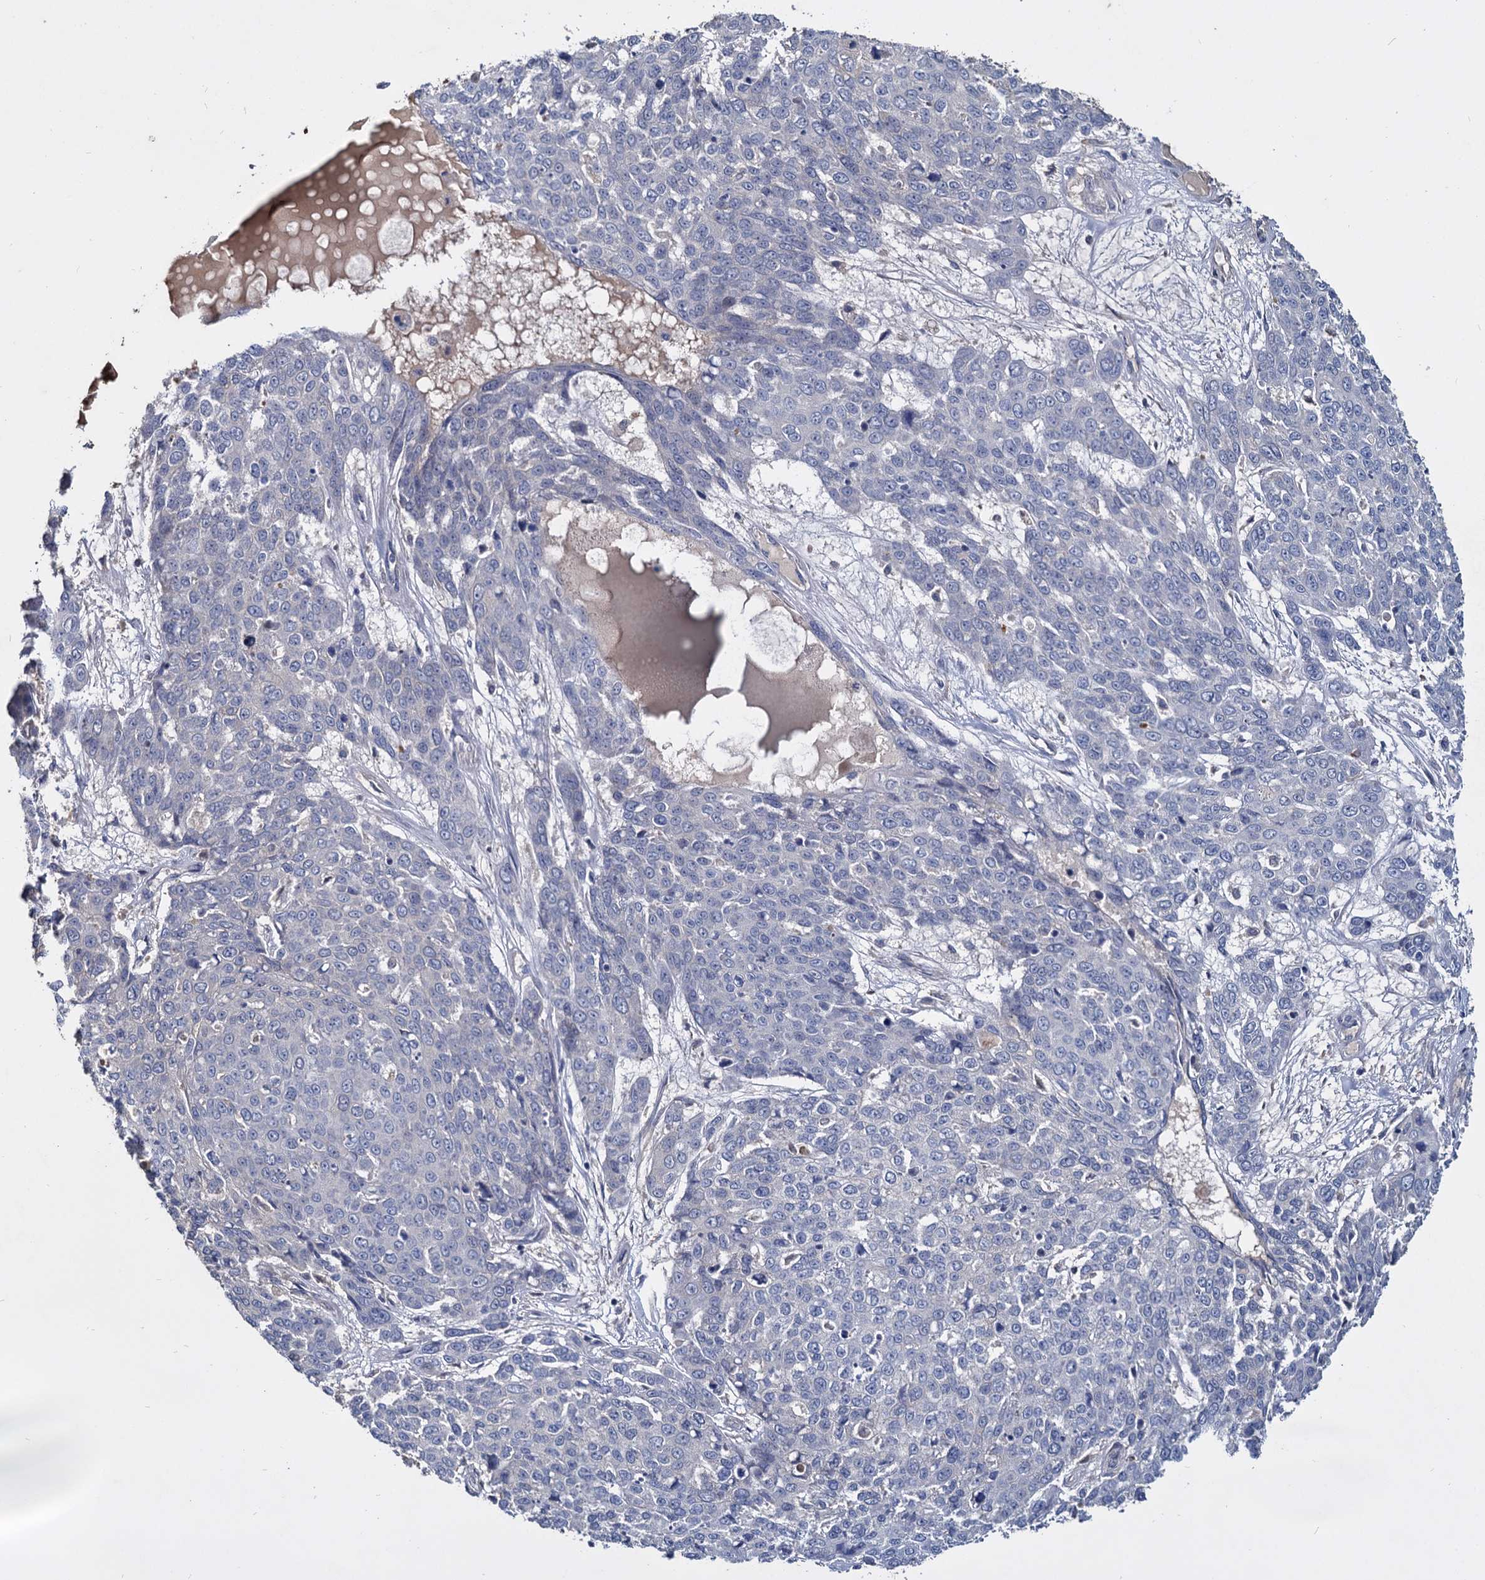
{"staining": {"intensity": "negative", "quantity": "none", "location": "none"}, "tissue": "skin cancer", "cell_type": "Tumor cells", "image_type": "cancer", "snomed": [{"axis": "morphology", "description": "Squamous cell carcinoma, NOS"}, {"axis": "topography", "description": "Skin"}], "caption": "Immunohistochemistry (IHC) photomicrograph of neoplastic tissue: skin cancer (squamous cell carcinoma) stained with DAB (3,3'-diaminobenzidine) displays no significant protein staining in tumor cells. Nuclei are stained in blue.", "gene": "DEPDC4", "patient": {"sex": "male", "age": 71}}